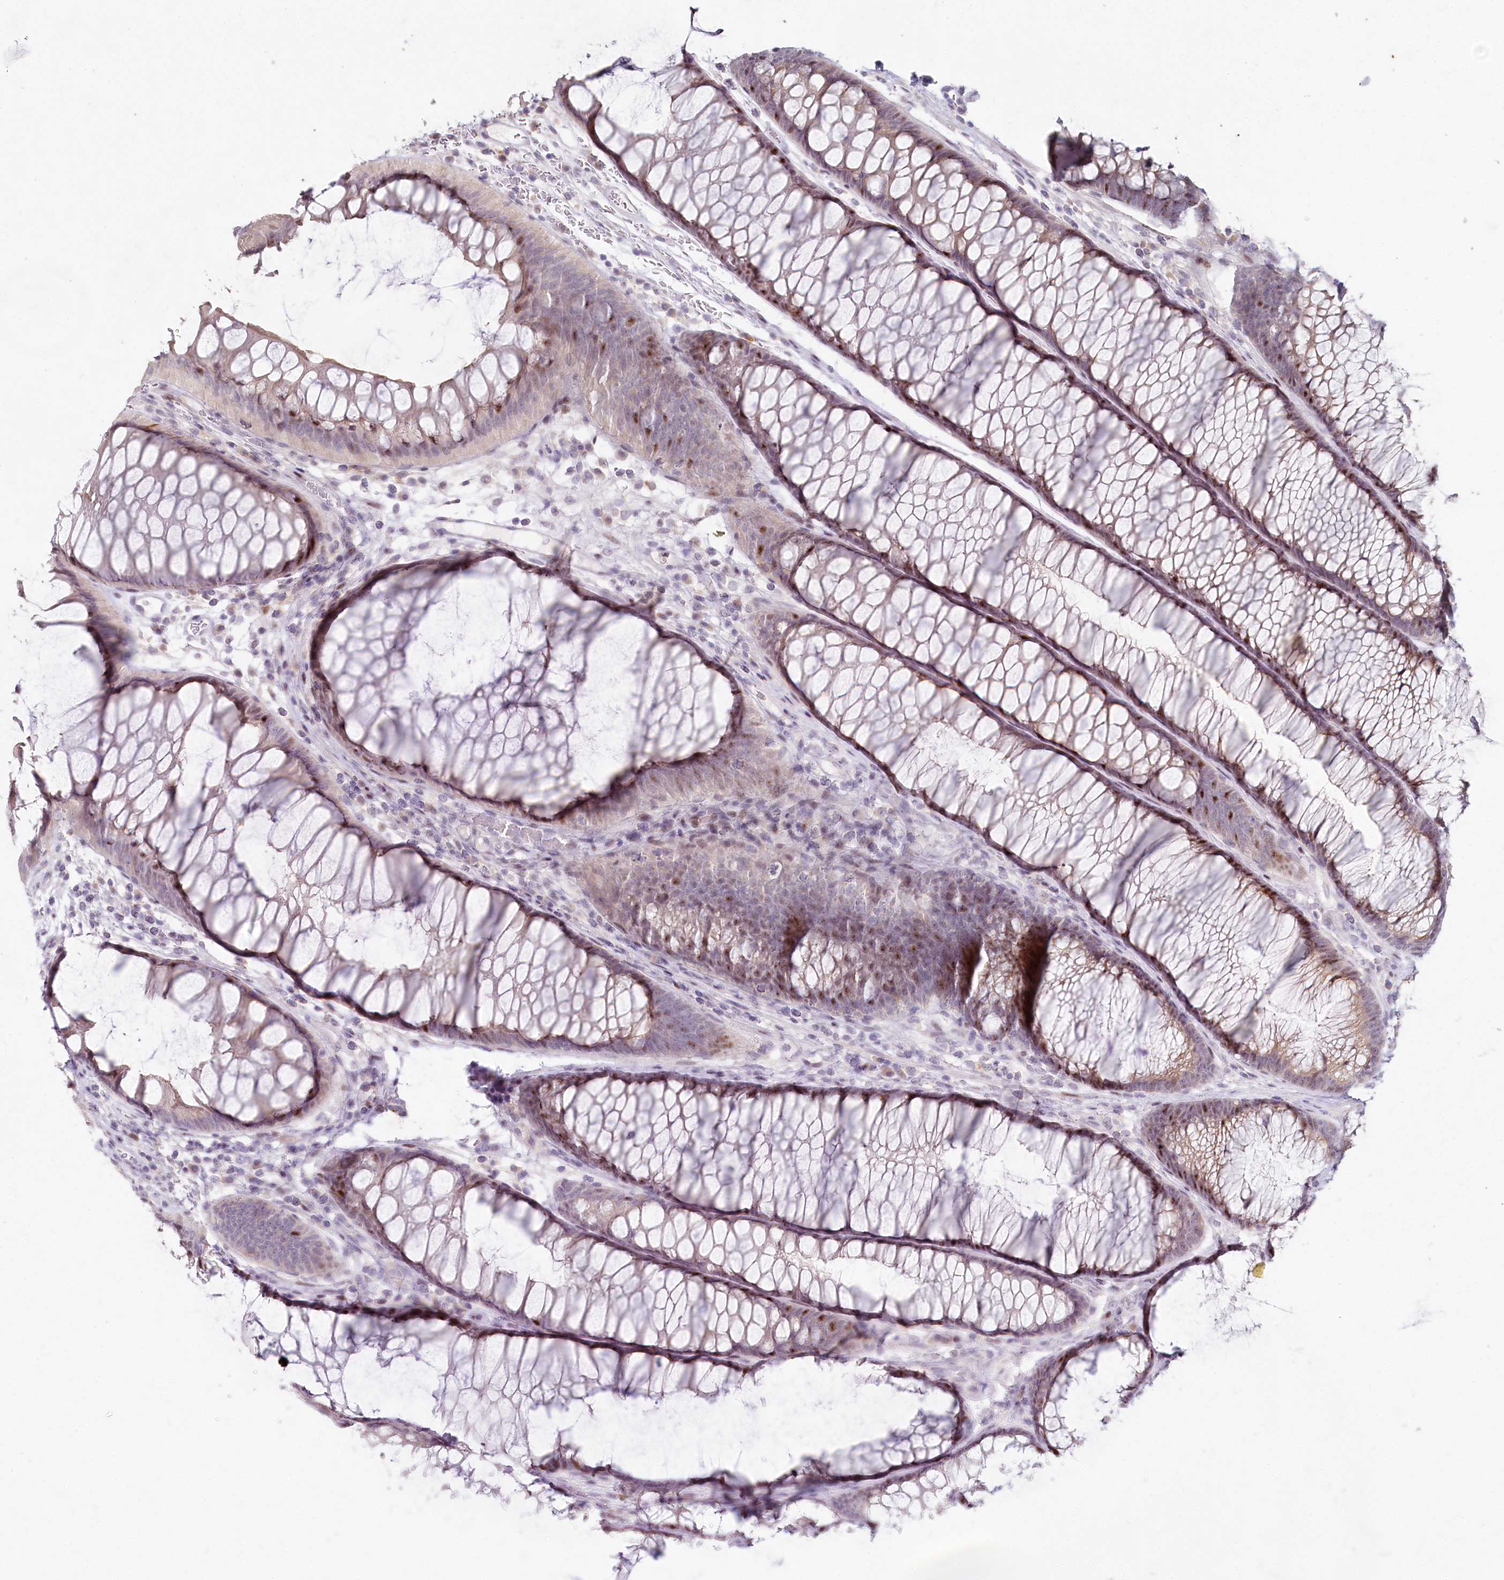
{"staining": {"intensity": "negative", "quantity": "none", "location": "none"}, "tissue": "colon", "cell_type": "Endothelial cells", "image_type": "normal", "snomed": [{"axis": "morphology", "description": "Normal tissue, NOS"}, {"axis": "topography", "description": "Colon"}], "caption": "This micrograph is of unremarkable colon stained with immunohistochemistry to label a protein in brown with the nuclei are counter-stained blue. There is no expression in endothelial cells. The staining is performed using DAB (3,3'-diaminobenzidine) brown chromogen with nuclei counter-stained in using hematoxylin.", "gene": "HPD", "patient": {"sex": "female", "age": 82}}